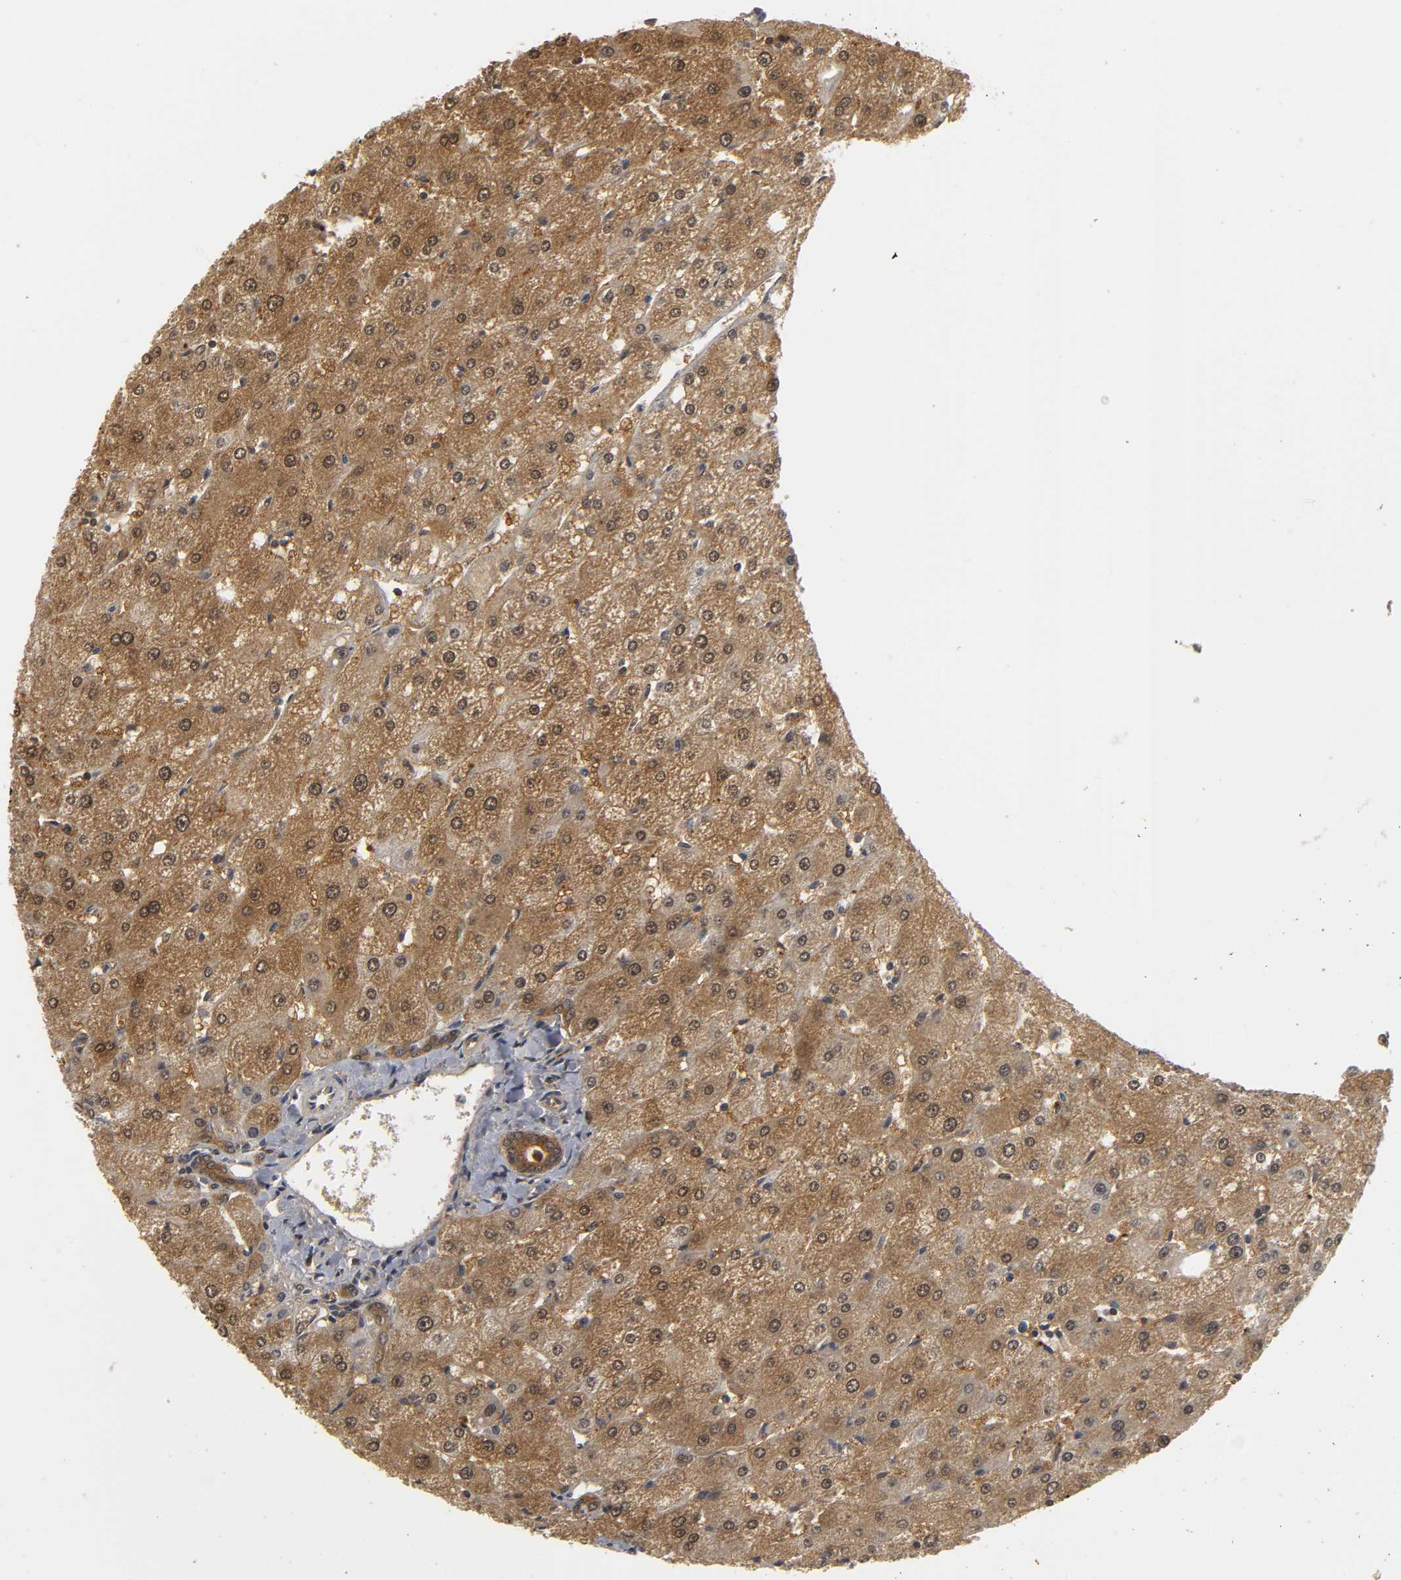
{"staining": {"intensity": "moderate", "quantity": ">75%", "location": "cytoplasmic/membranous,nuclear"}, "tissue": "liver", "cell_type": "Cholangiocytes", "image_type": "normal", "snomed": [{"axis": "morphology", "description": "Normal tissue, NOS"}, {"axis": "topography", "description": "Liver"}], "caption": "A brown stain shows moderate cytoplasmic/membranous,nuclear staining of a protein in cholangiocytes of unremarkable liver. The staining is performed using DAB brown chromogen to label protein expression. The nuclei are counter-stained blue using hematoxylin.", "gene": "PARK7", "patient": {"sex": "male", "age": 67}}